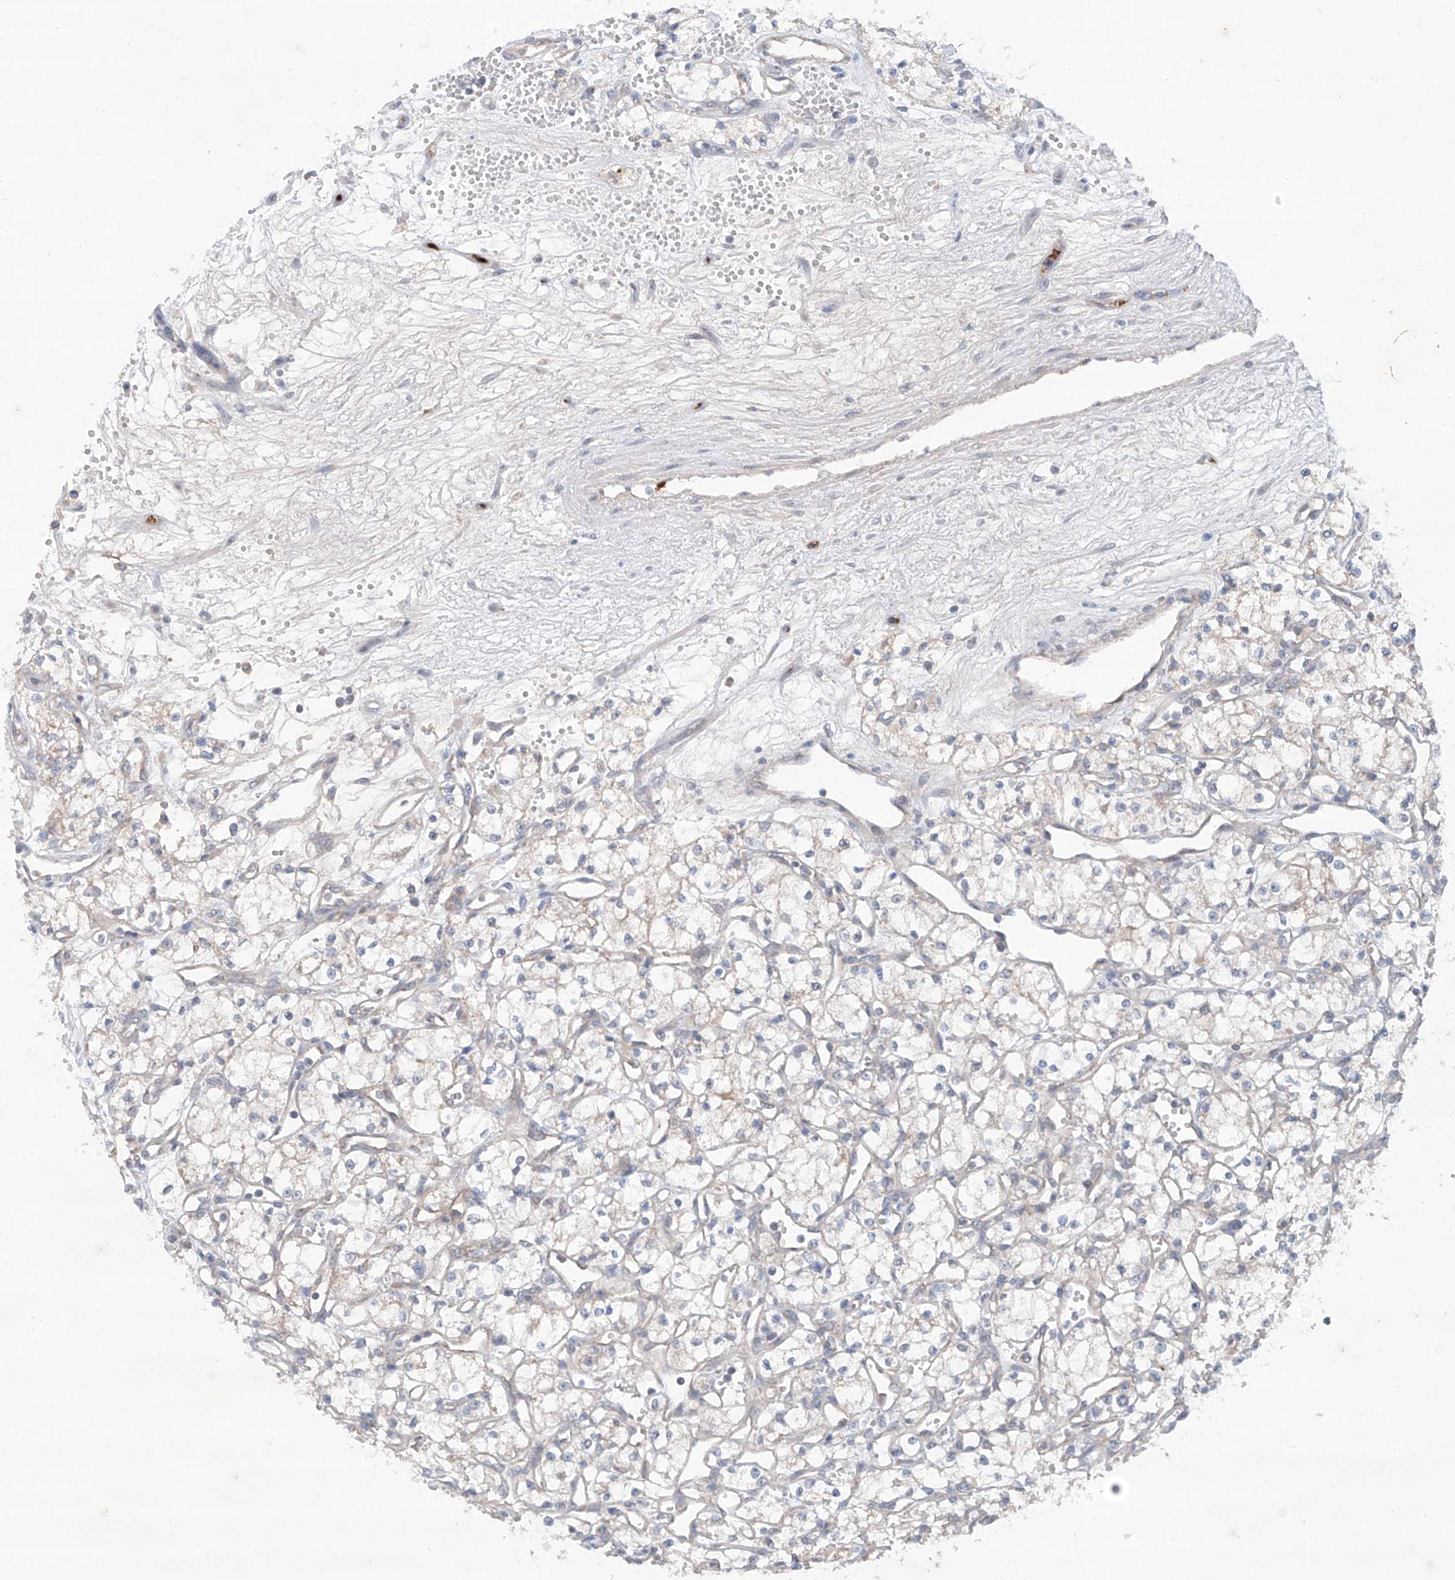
{"staining": {"intensity": "negative", "quantity": "none", "location": "none"}, "tissue": "renal cancer", "cell_type": "Tumor cells", "image_type": "cancer", "snomed": [{"axis": "morphology", "description": "Adenocarcinoma, NOS"}, {"axis": "topography", "description": "Kidney"}], "caption": "Immunohistochemistry image of neoplastic tissue: human renal cancer (adenocarcinoma) stained with DAB (3,3'-diaminobenzidine) reveals no significant protein positivity in tumor cells.", "gene": "SIX4", "patient": {"sex": "male", "age": 59}}